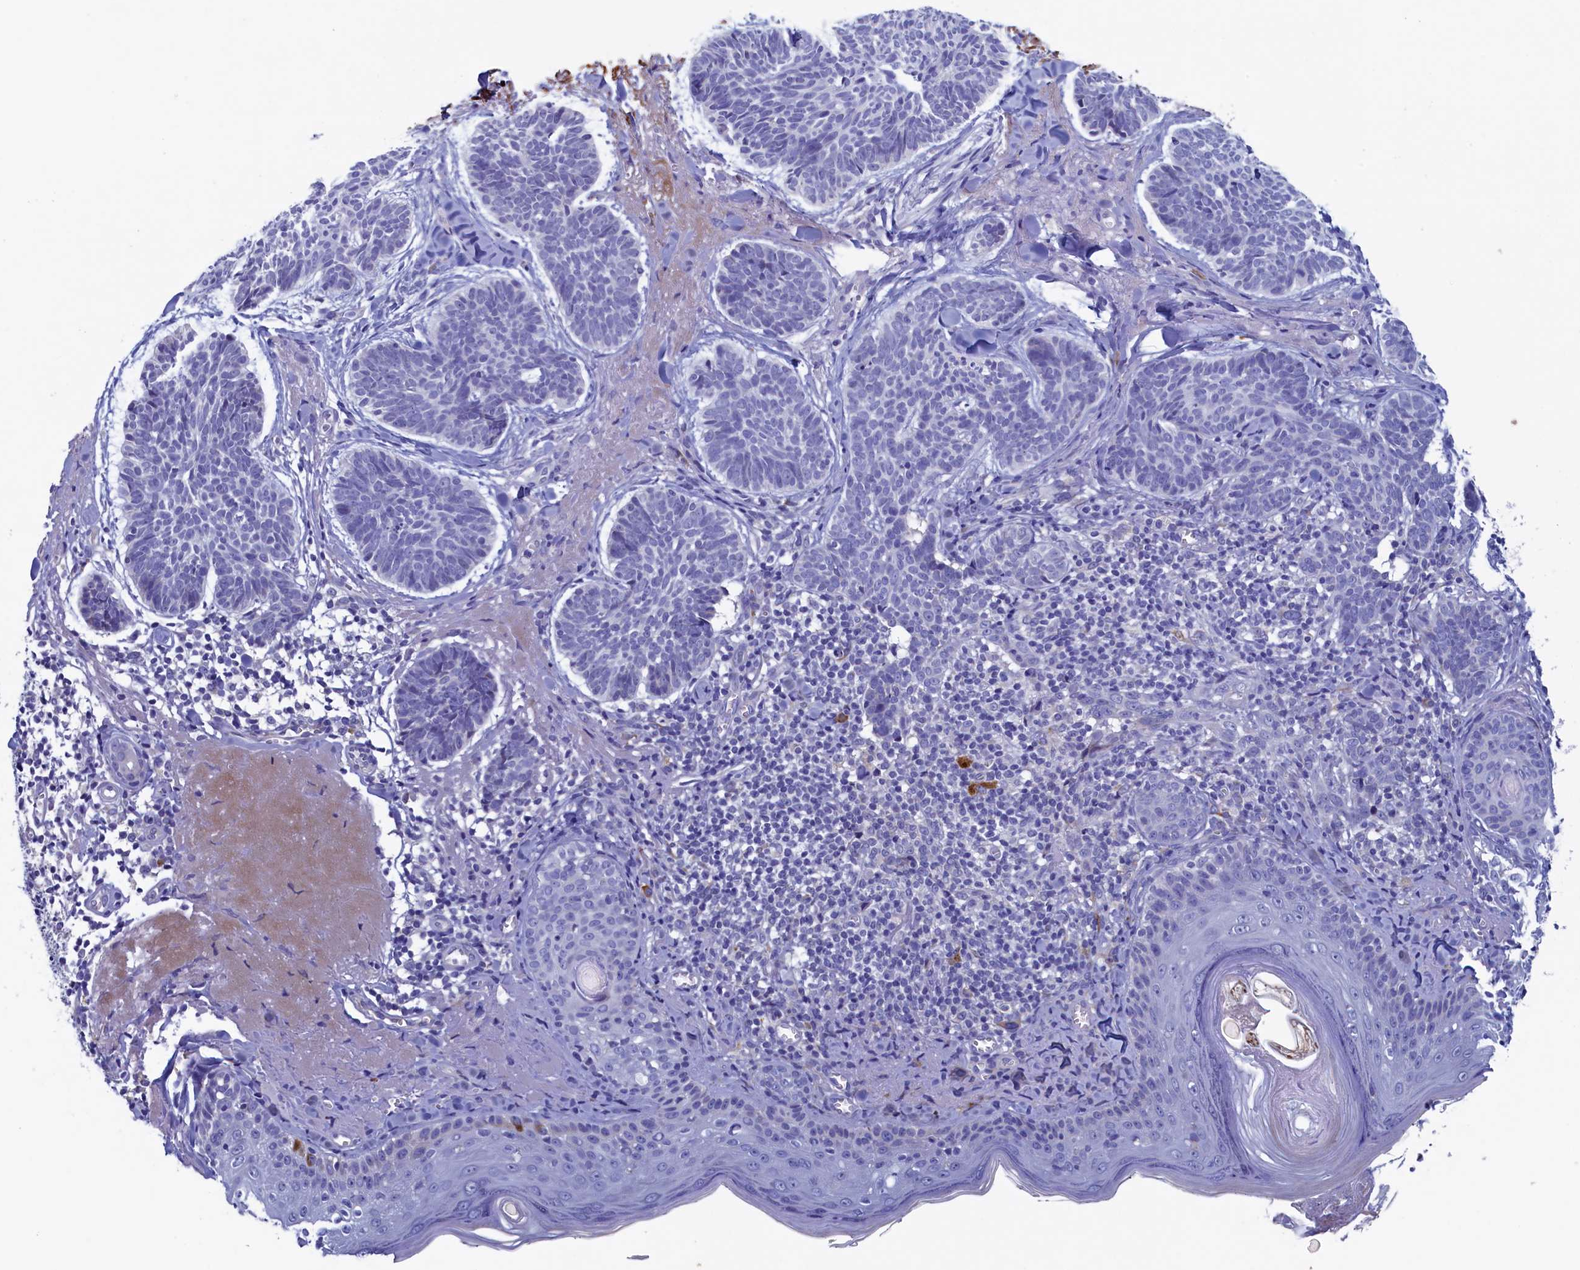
{"staining": {"intensity": "negative", "quantity": "none", "location": "none"}, "tissue": "skin cancer", "cell_type": "Tumor cells", "image_type": "cancer", "snomed": [{"axis": "morphology", "description": "Basal cell carcinoma"}, {"axis": "topography", "description": "Skin"}], "caption": "This is a image of immunohistochemistry staining of skin cancer (basal cell carcinoma), which shows no staining in tumor cells. The staining was performed using DAB to visualize the protein expression in brown, while the nuclei were stained in blue with hematoxylin (Magnification: 20x).", "gene": "CBLIF", "patient": {"sex": "female", "age": 74}}